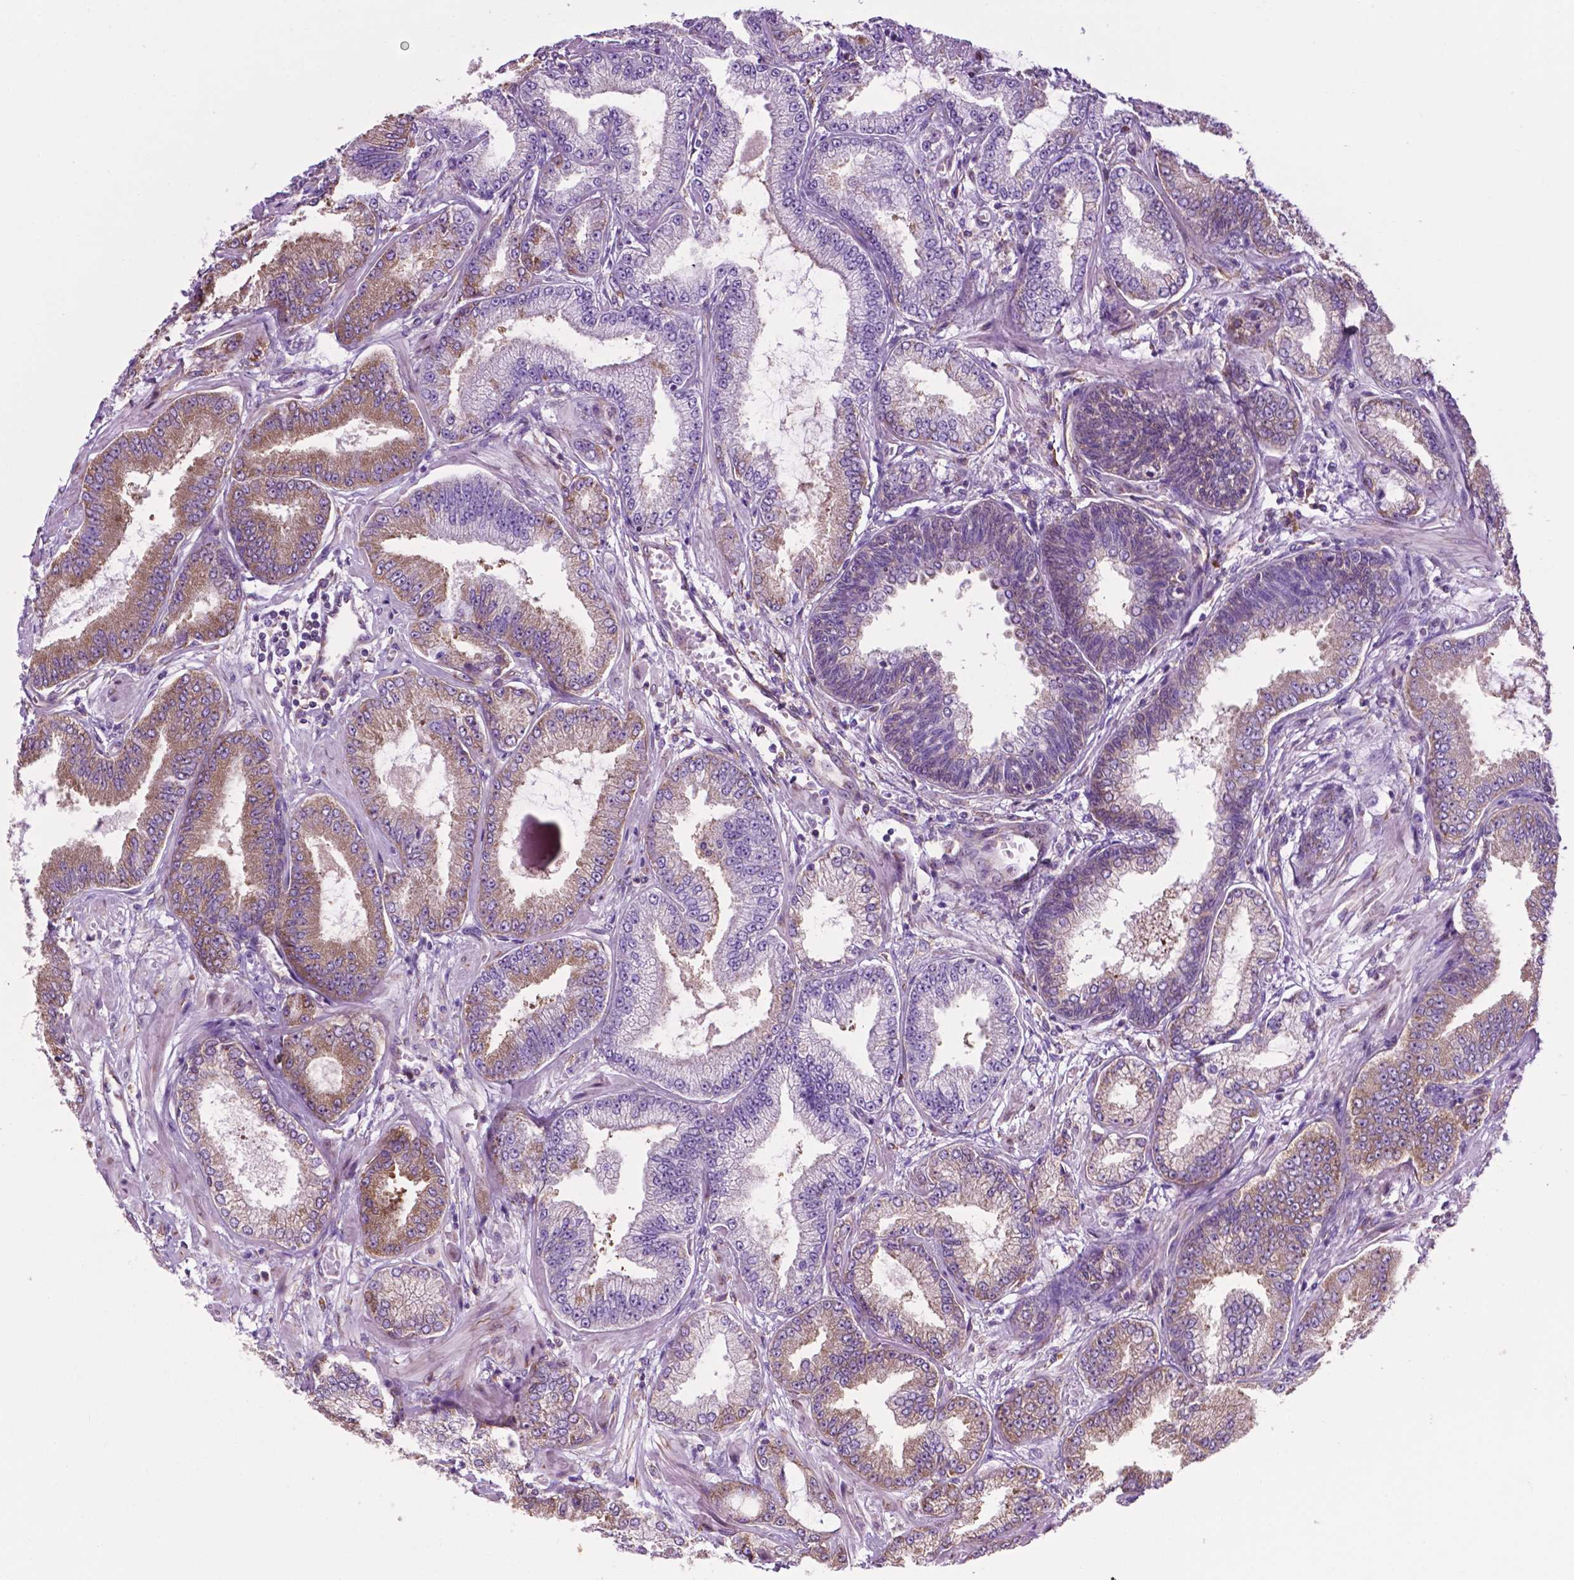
{"staining": {"intensity": "moderate", "quantity": "25%-75%", "location": "cytoplasmic/membranous"}, "tissue": "prostate cancer", "cell_type": "Tumor cells", "image_type": "cancer", "snomed": [{"axis": "morphology", "description": "Adenocarcinoma, Low grade"}, {"axis": "topography", "description": "Prostate"}], "caption": "IHC image of human adenocarcinoma (low-grade) (prostate) stained for a protein (brown), which demonstrates medium levels of moderate cytoplasmic/membranous staining in about 25%-75% of tumor cells.", "gene": "RPL29", "patient": {"sex": "male", "age": 55}}